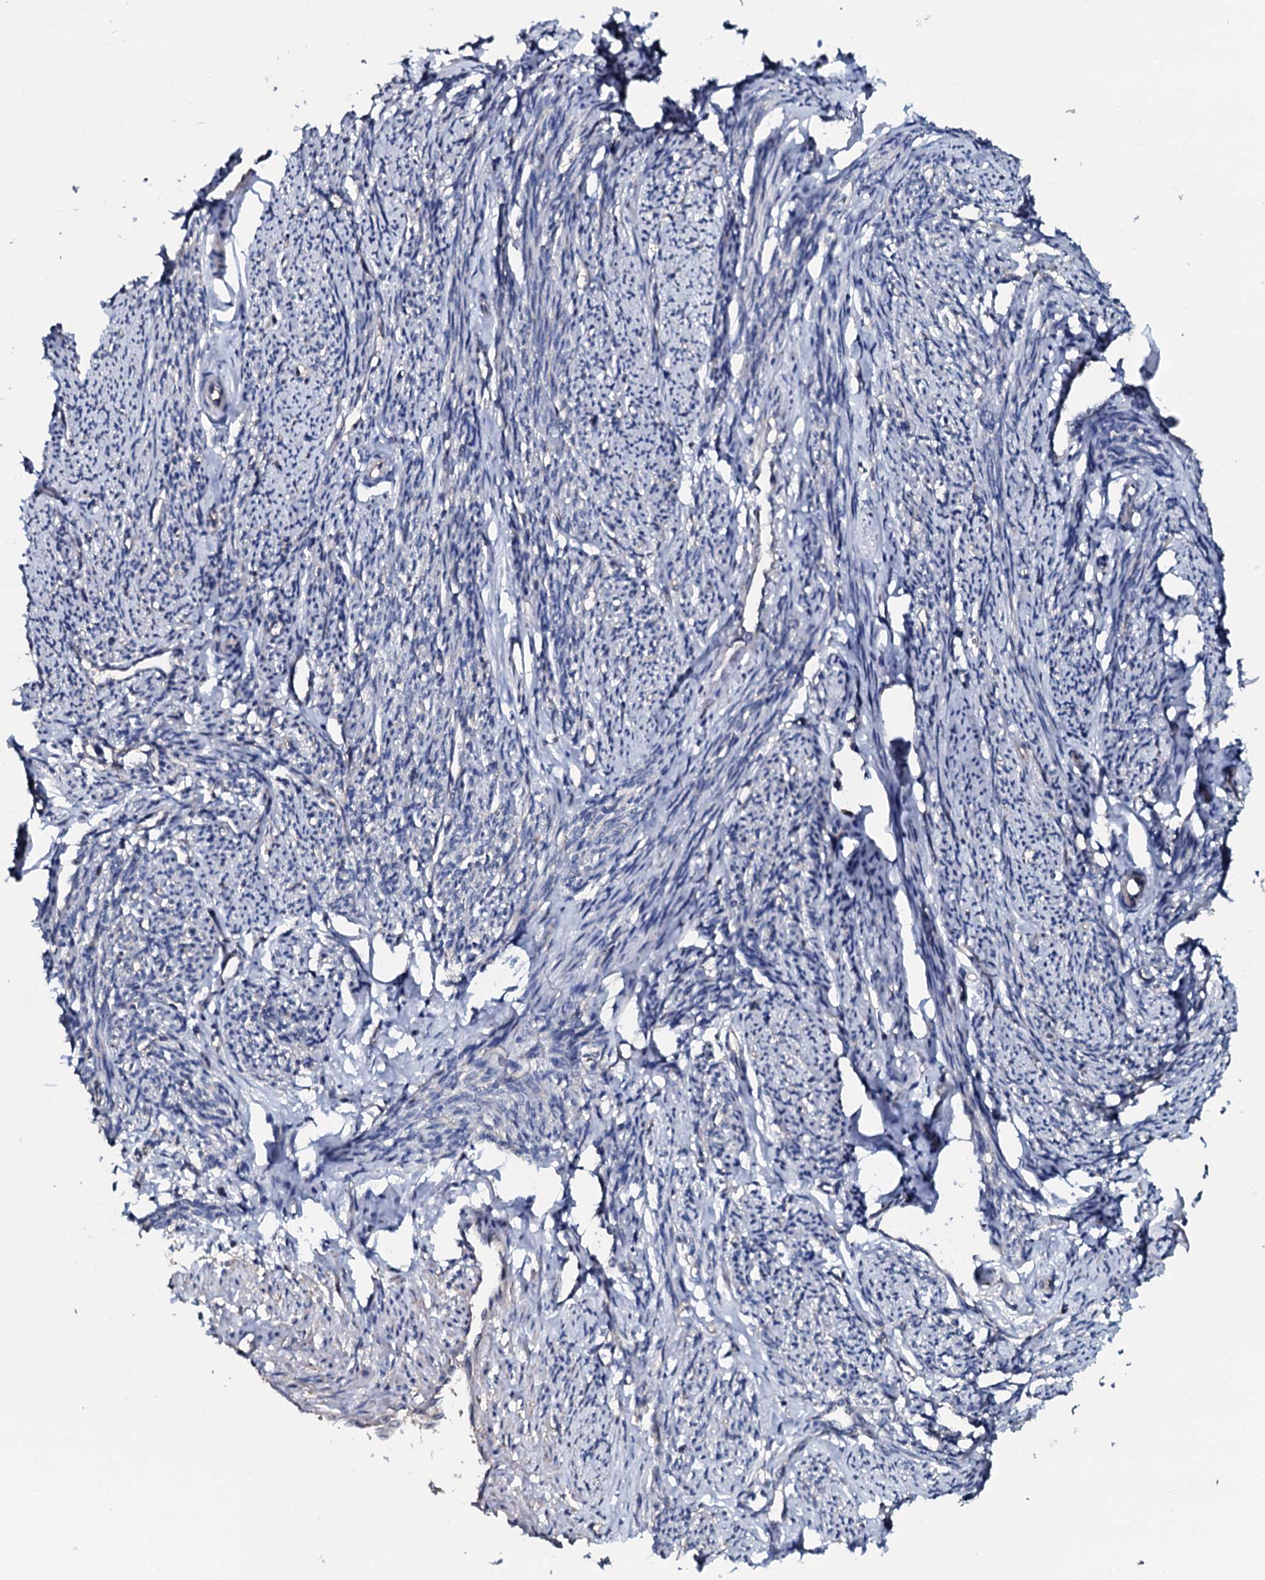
{"staining": {"intensity": "weak", "quantity": "<25%", "location": "cytoplasmic/membranous"}, "tissue": "smooth muscle", "cell_type": "Smooth muscle cells", "image_type": "normal", "snomed": [{"axis": "morphology", "description": "Normal tissue, NOS"}, {"axis": "topography", "description": "Smooth muscle"}, {"axis": "topography", "description": "Uterus"}], "caption": "A high-resolution image shows immunohistochemistry staining of unremarkable smooth muscle, which demonstrates no significant expression in smooth muscle cells.", "gene": "IL12B", "patient": {"sex": "female", "age": 59}}